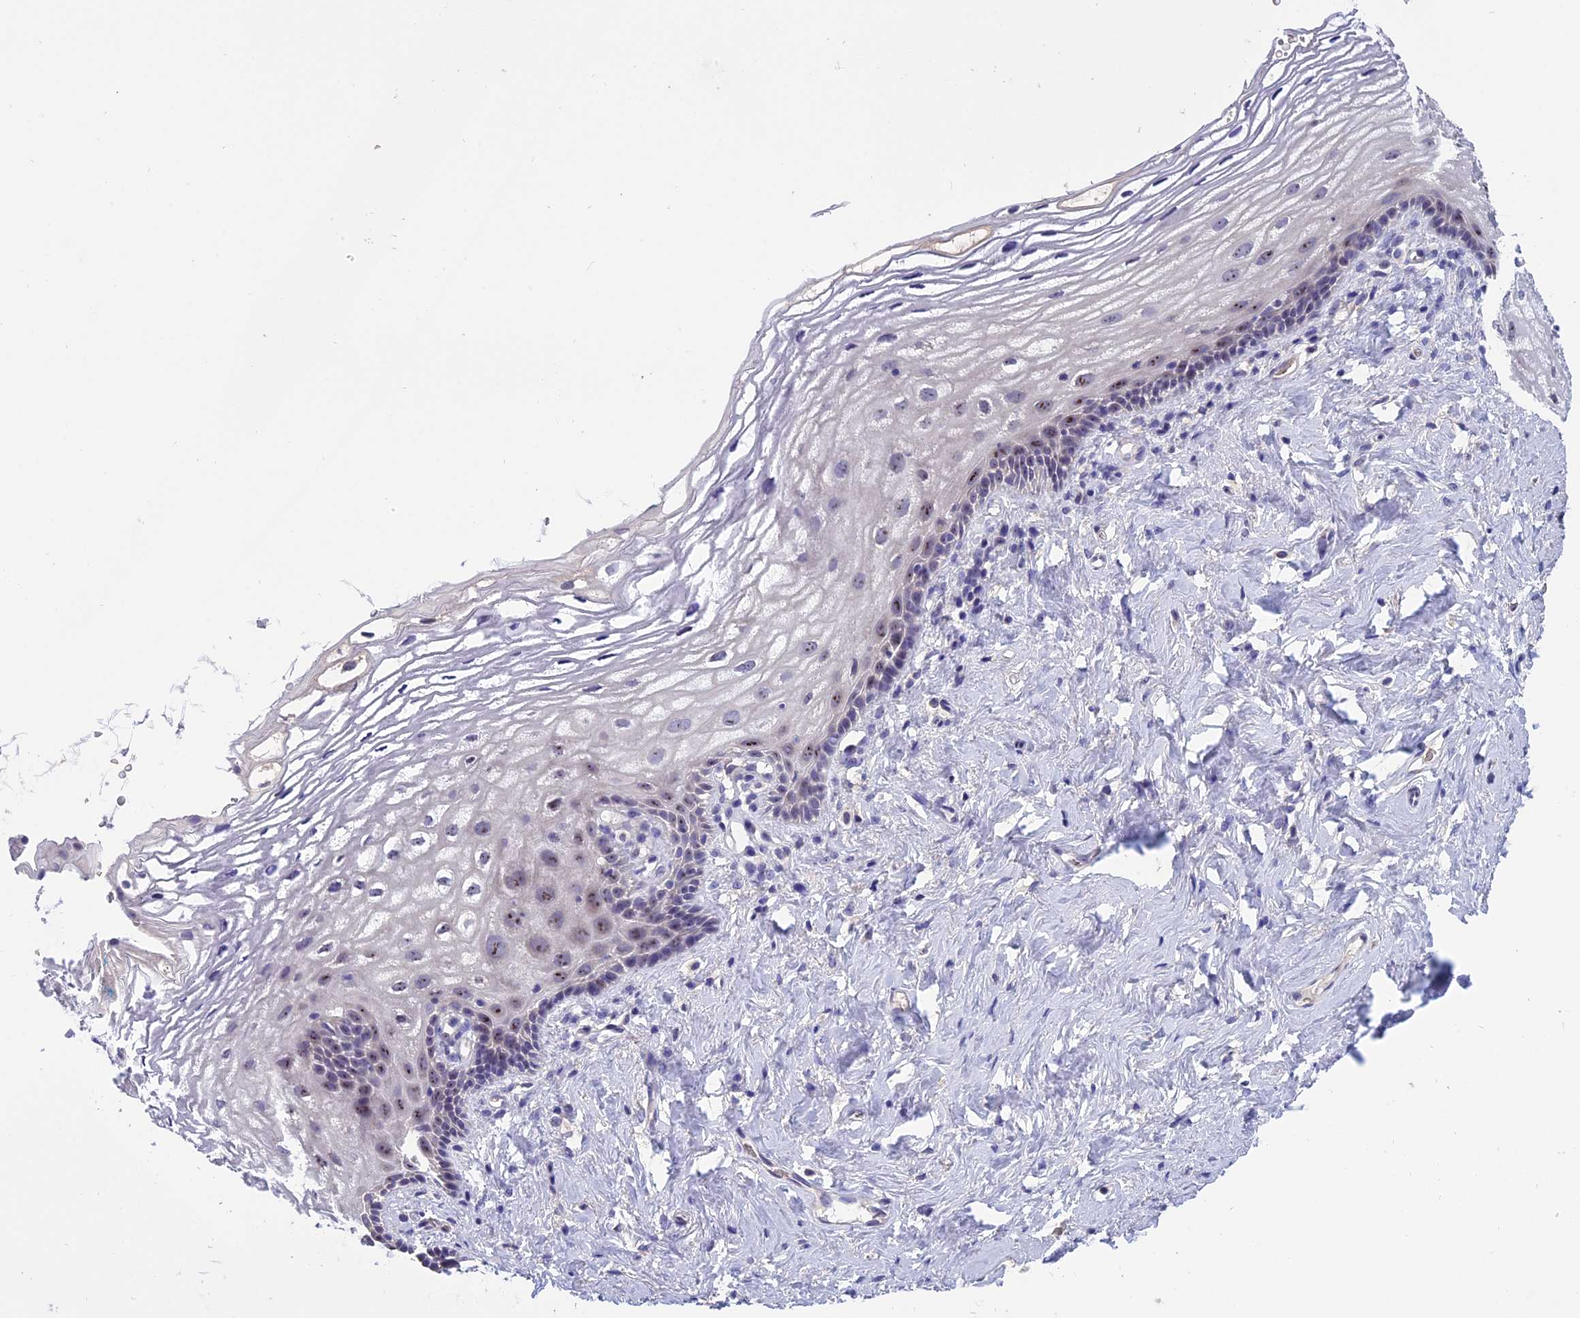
{"staining": {"intensity": "moderate", "quantity": "25%-75%", "location": "nuclear"}, "tissue": "vagina", "cell_type": "Squamous epithelial cells", "image_type": "normal", "snomed": [{"axis": "morphology", "description": "Normal tissue, NOS"}, {"axis": "morphology", "description": "Adenocarcinoma, NOS"}, {"axis": "topography", "description": "Rectum"}, {"axis": "topography", "description": "Vagina"}], "caption": "IHC of unremarkable vagina reveals medium levels of moderate nuclear staining in approximately 25%-75% of squamous epithelial cells.", "gene": "KNOP1", "patient": {"sex": "female", "age": 71}}